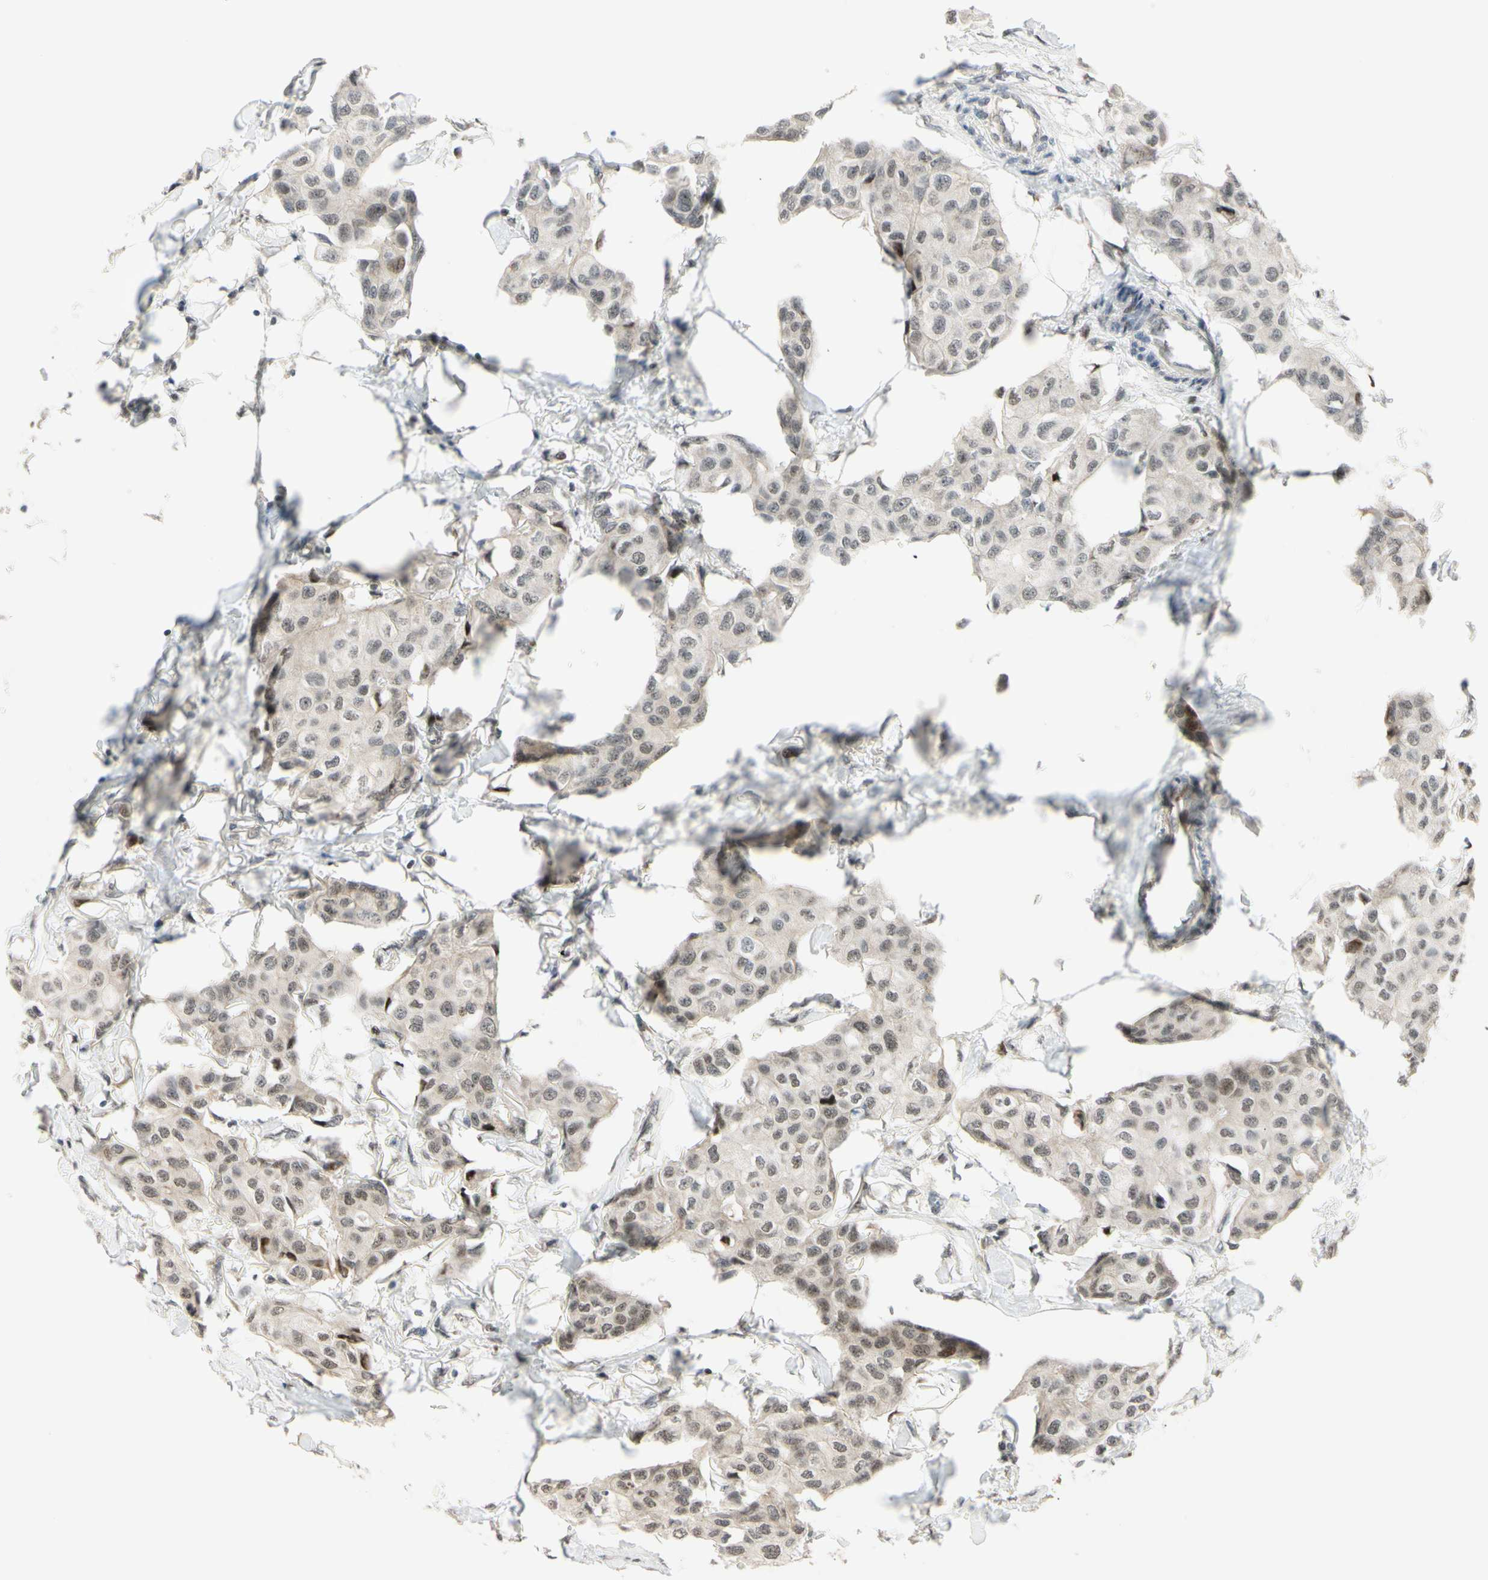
{"staining": {"intensity": "weak", "quantity": ">75%", "location": "cytoplasmic/membranous,nuclear"}, "tissue": "breast cancer", "cell_type": "Tumor cells", "image_type": "cancer", "snomed": [{"axis": "morphology", "description": "Duct carcinoma"}, {"axis": "topography", "description": "Breast"}], "caption": "Immunohistochemistry (DAB (3,3'-diaminobenzidine)) staining of human breast cancer exhibits weak cytoplasmic/membranous and nuclear protein expression in approximately >75% of tumor cells.", "gene": "BRMS1", "patient": {"sex": "female", "age": 80}}